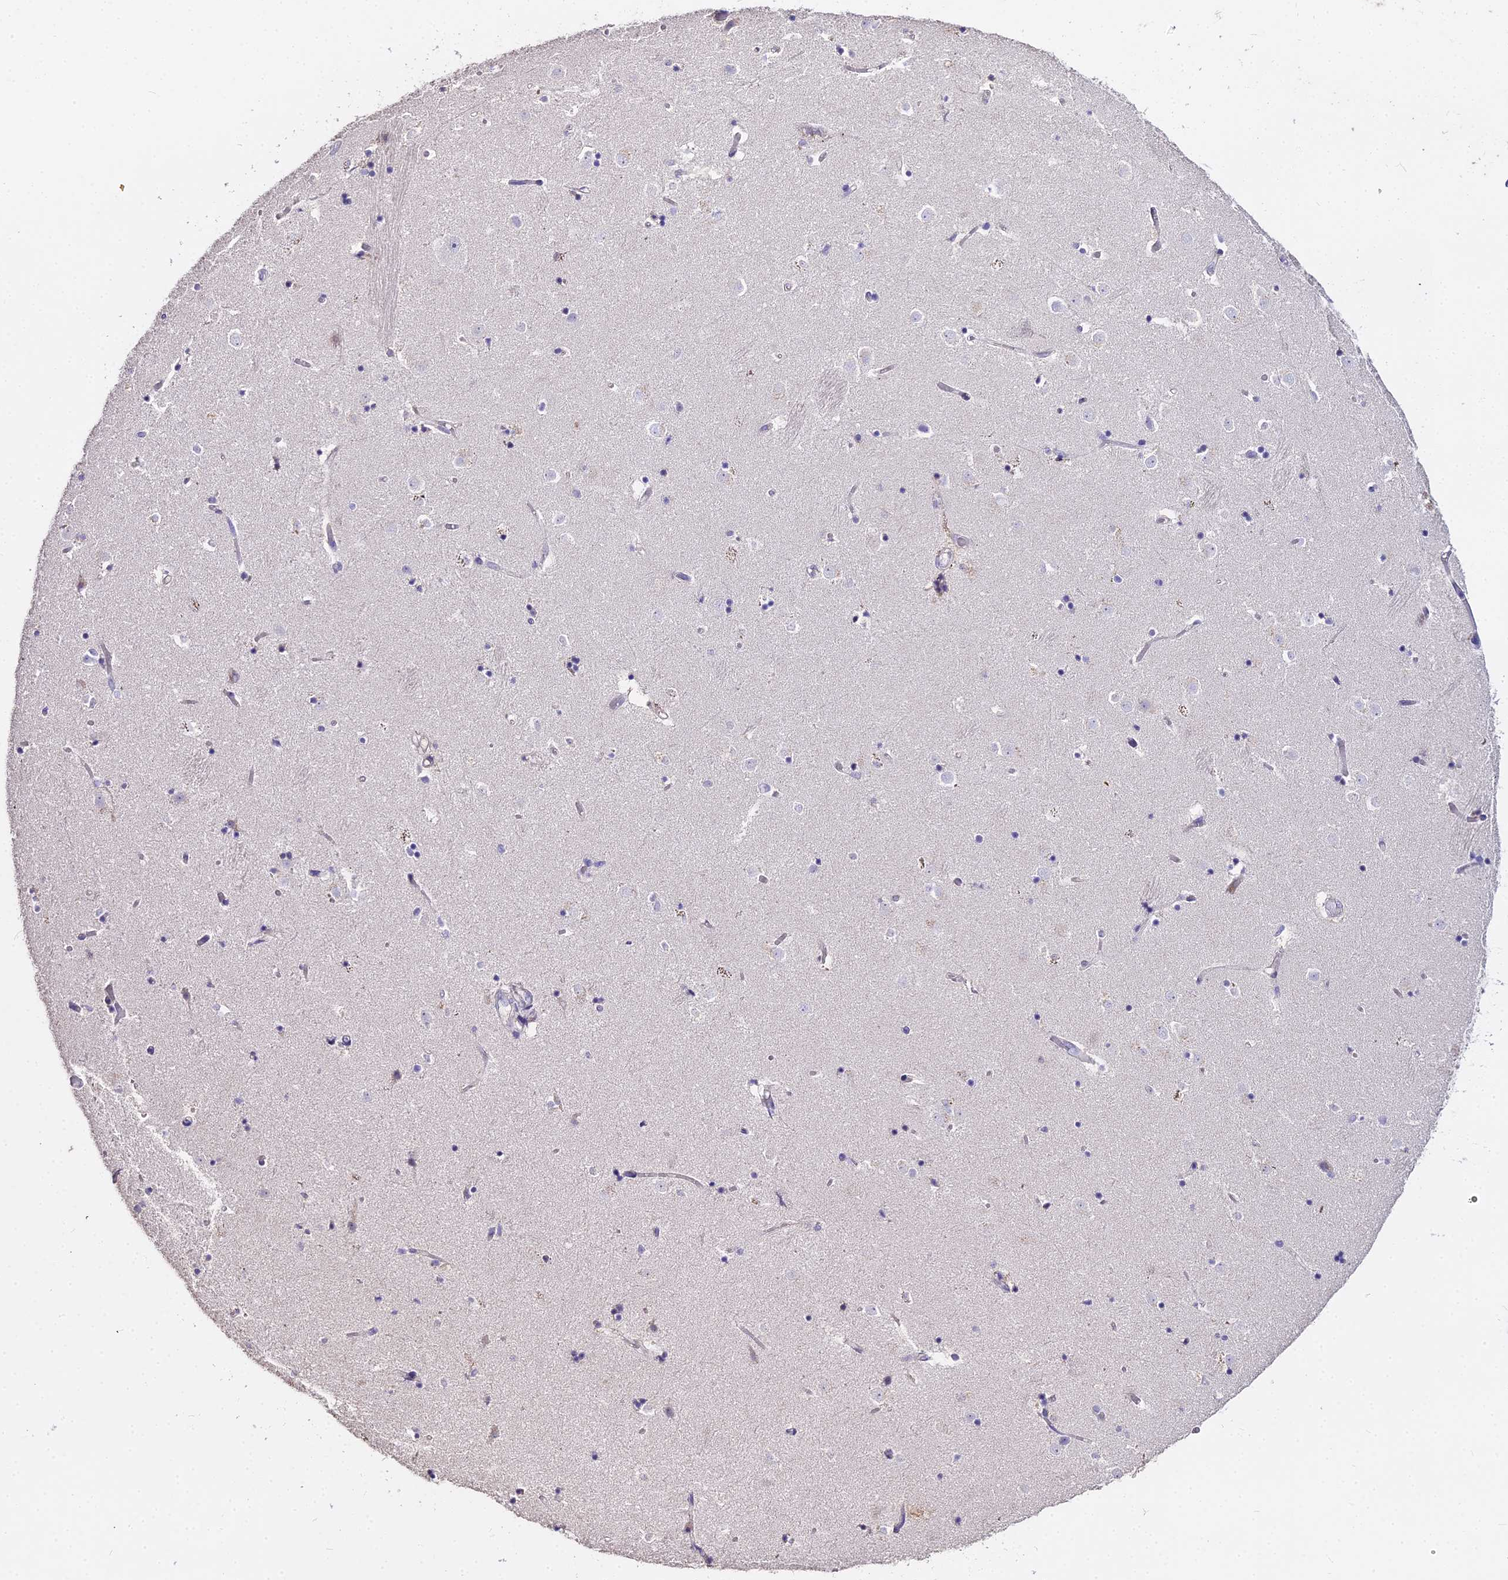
{"staining": {"intensity": "negative", "quantity": "none", "location": "none"}, "tissue": "caudate", "cell_type": "Glial cells", "image_type": "normal", "snomed": [{"axis": "morphology", "description": "Normal tissue, NOS"}, {"axis": "topography", "description": "Lateral ventricle wall"}], "caption": "DAB immunohistochemical staining of unremarkable caudate shows no significant expression in glial cells.", "gene": "GLYAT", "patient": {"sex": "female", "age": 52}}